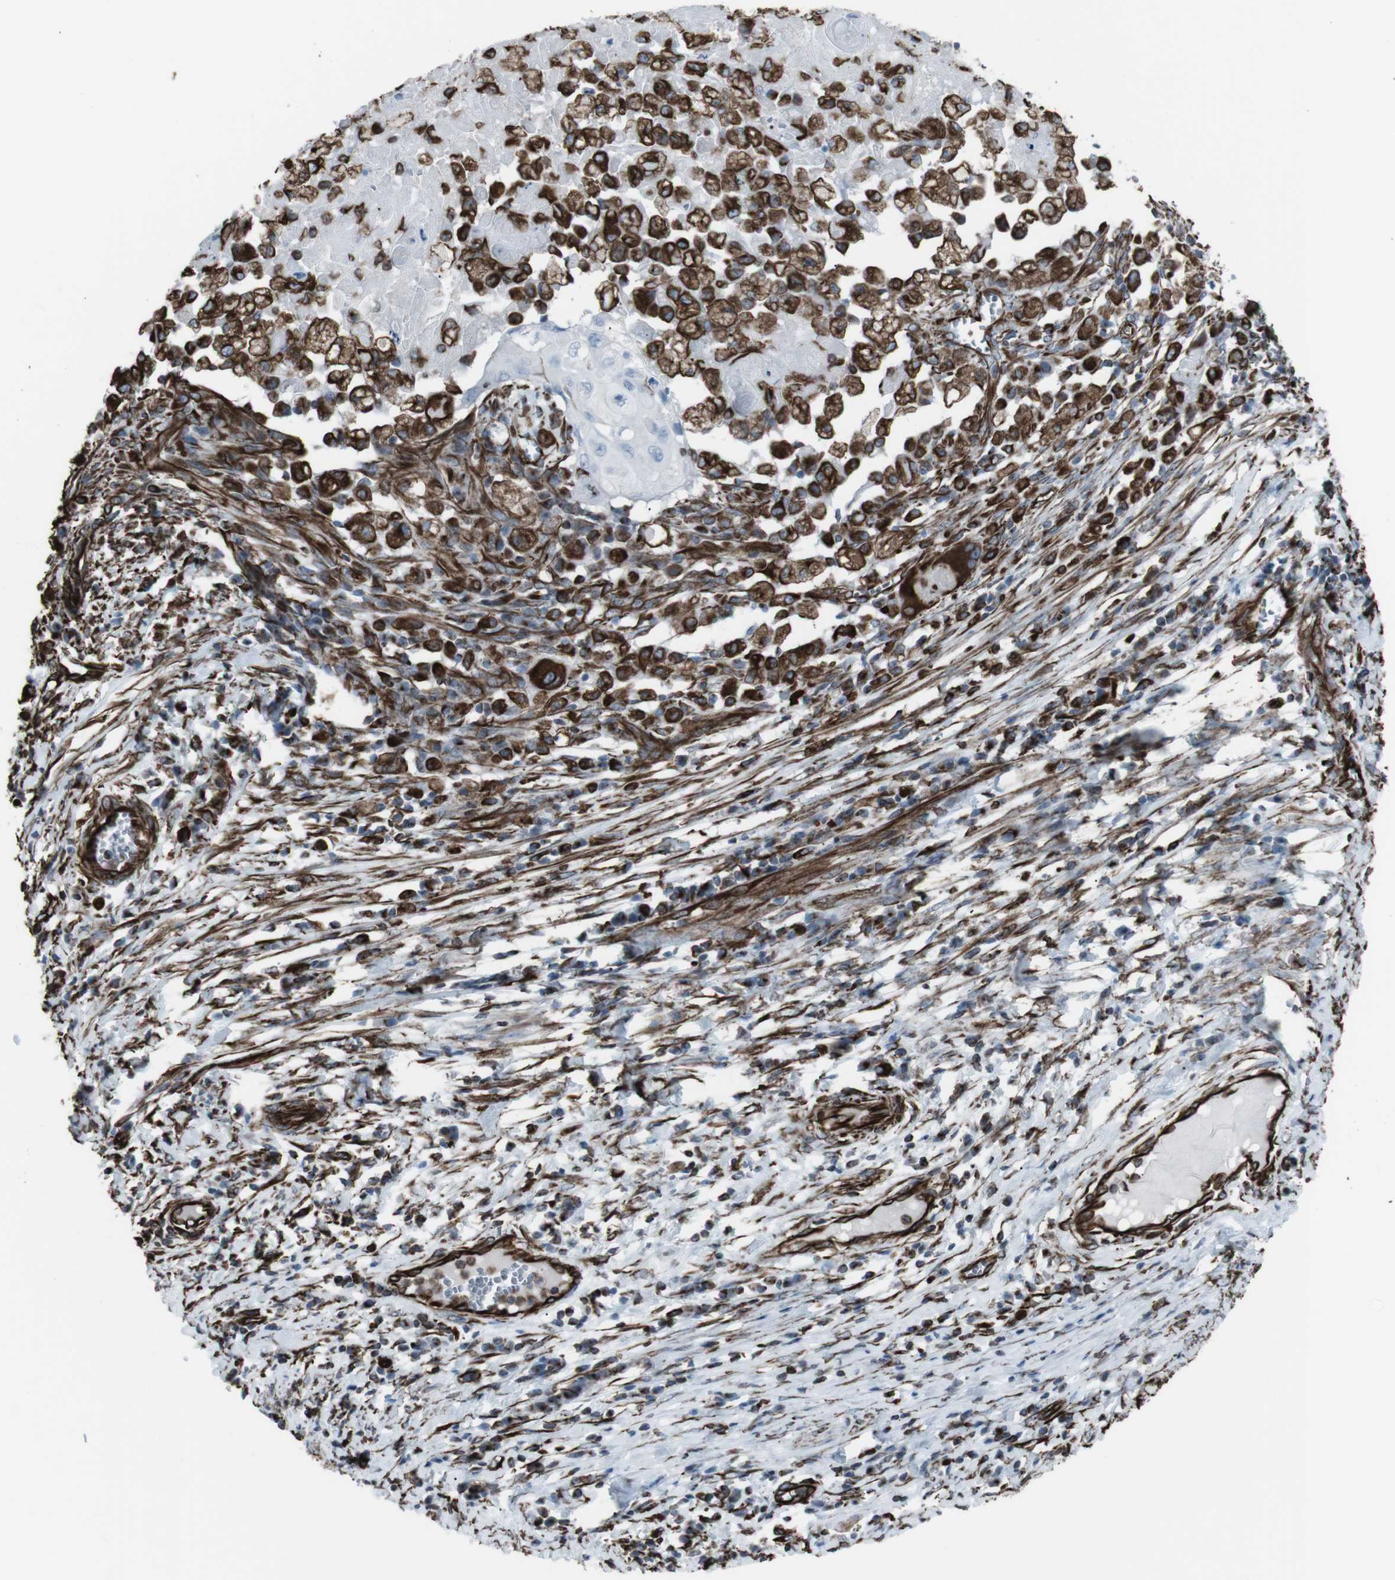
{"staining": {"intensity": "strong", "quantity": ">75%", "location": "cytoplasmic/membranous"}, "tissue": "cervical cancer", "cell_type": "Tumor cells", "image_type": "cancer", "snomed": [{"axis": "morphology", "description": "Squamous cell carcinoma, NOS"}, {"axis": "topography", "description": "Cervix"}], "caption": "DAB (3,3'-diaminobenzidine) immunohistochemical staining of cervical cancer (squamous cell carcinoma) shows strong cytoplasmic/membranous protein expression in about >75% of tumor cells.", "gene": "ZDHHC6", "patient": {"sex": "female", "age": 39}}